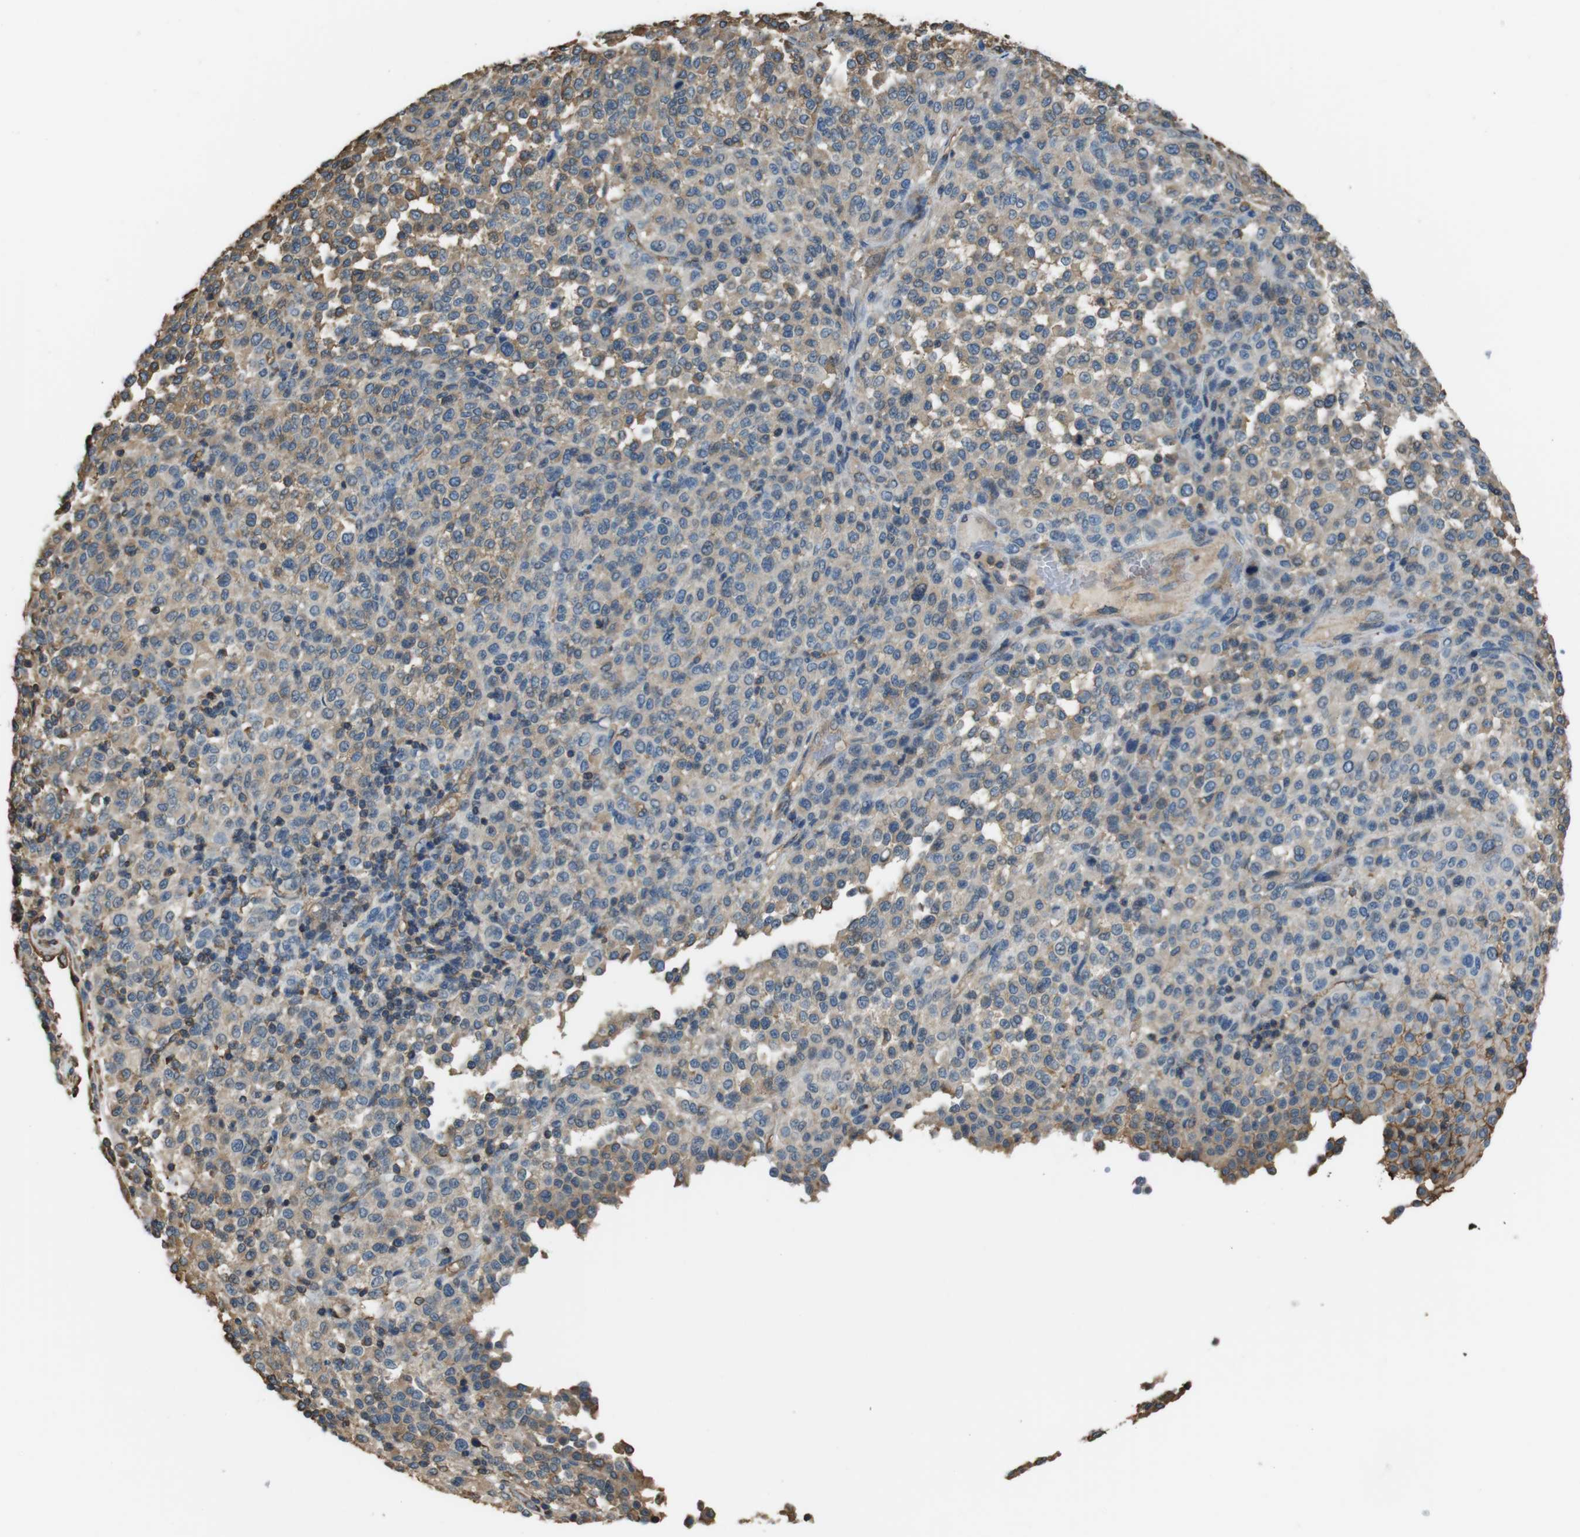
{"staining": {"intensity": "weak", "quantity": "25%-75%", "location": "cytoplasmic/membranous"}, "tissue": "melanoma", "cell_type": "Tumor cells", "image_type": "cancer", "snomed": [{"axis": "morphology", "description": "Malignant melanoma, Metastatic site"}, {"axis": "topography", "description": "Pancreas"}], "caption": "Tumor cells exhibit weak cytoplasmic/membranous expression in about 25%-75% of cells in malignant melanoma (metastatic site).", "gene": "FCAR", "patient": {"sex": "female", "age": 30}}